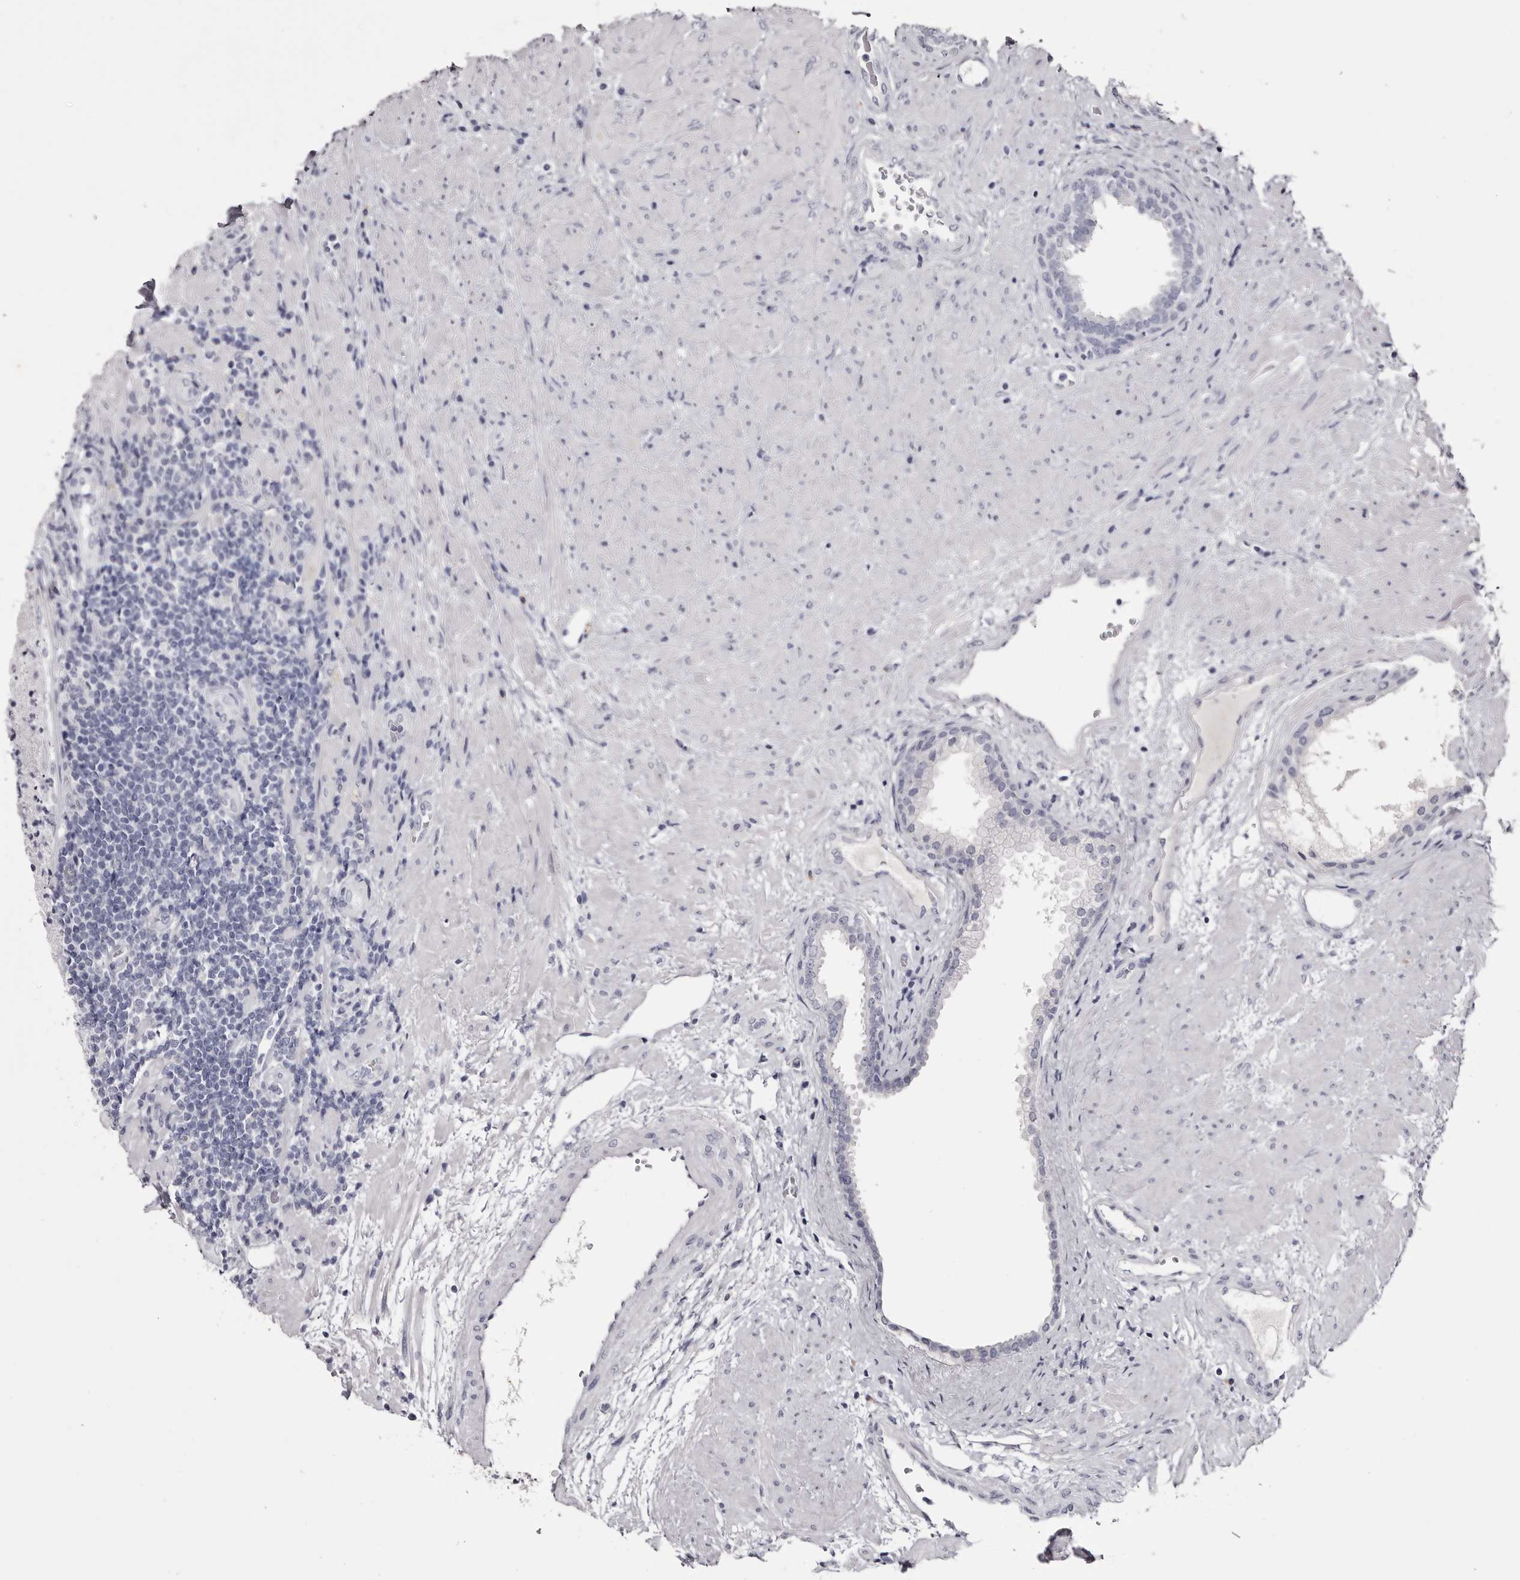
{"staining": {"intensity": "negative", "quantity": "none", "location": "none"}, "tissue": "prostate", "cell_type": "Glandular cells", "image_type": "normal", "snomed": [{"axis": "morphology", "description": "Normal tissue, NOS"}, {"axis": "topography", "description": "Prostate"}], "caption": "High power microscopy histopathology image of an IHC photomicrograph of unremarkable prostate, revealing no significant expression in glandular cells.", "gene": "CA6", "patient": {"sex": "male", "age": 76}}